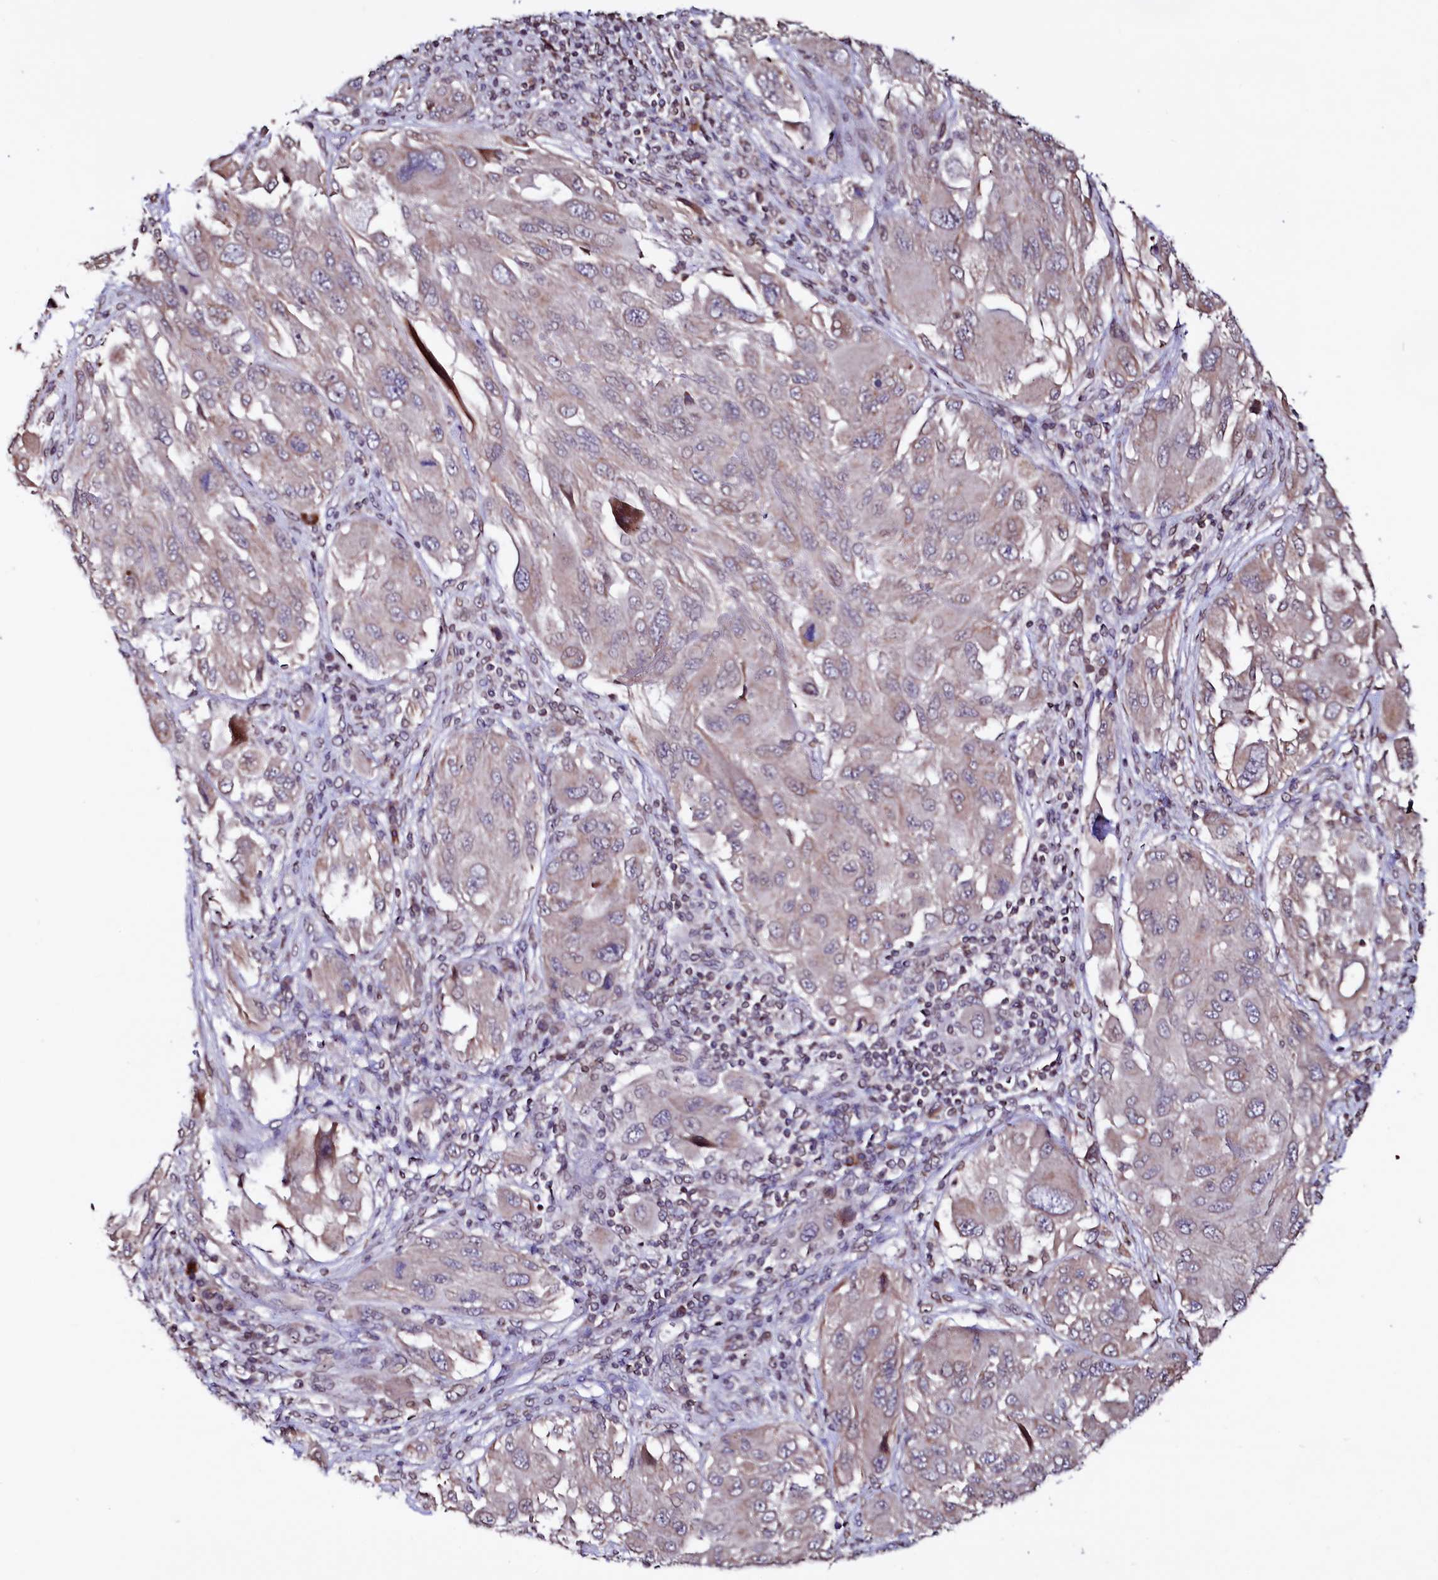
{"staining": {"intensity": "weak", "quantity": "<25%", "location": "cytoplasmic/membranous"}, "tissue": "melanoma", "cell_type": "Tumor cells", "image_type": "cancer", "snomed": [{"axis": "morphology", "description": "Malignant melanoma, NOS"}, {"axis": "topography", "description": "Skin"}], "caption": "This is an immunohistochemistry image of human melanoma. There is no staining in tumor cells.", "gene": "HAND1", "patient": {"sex": "female", "age": 91}}